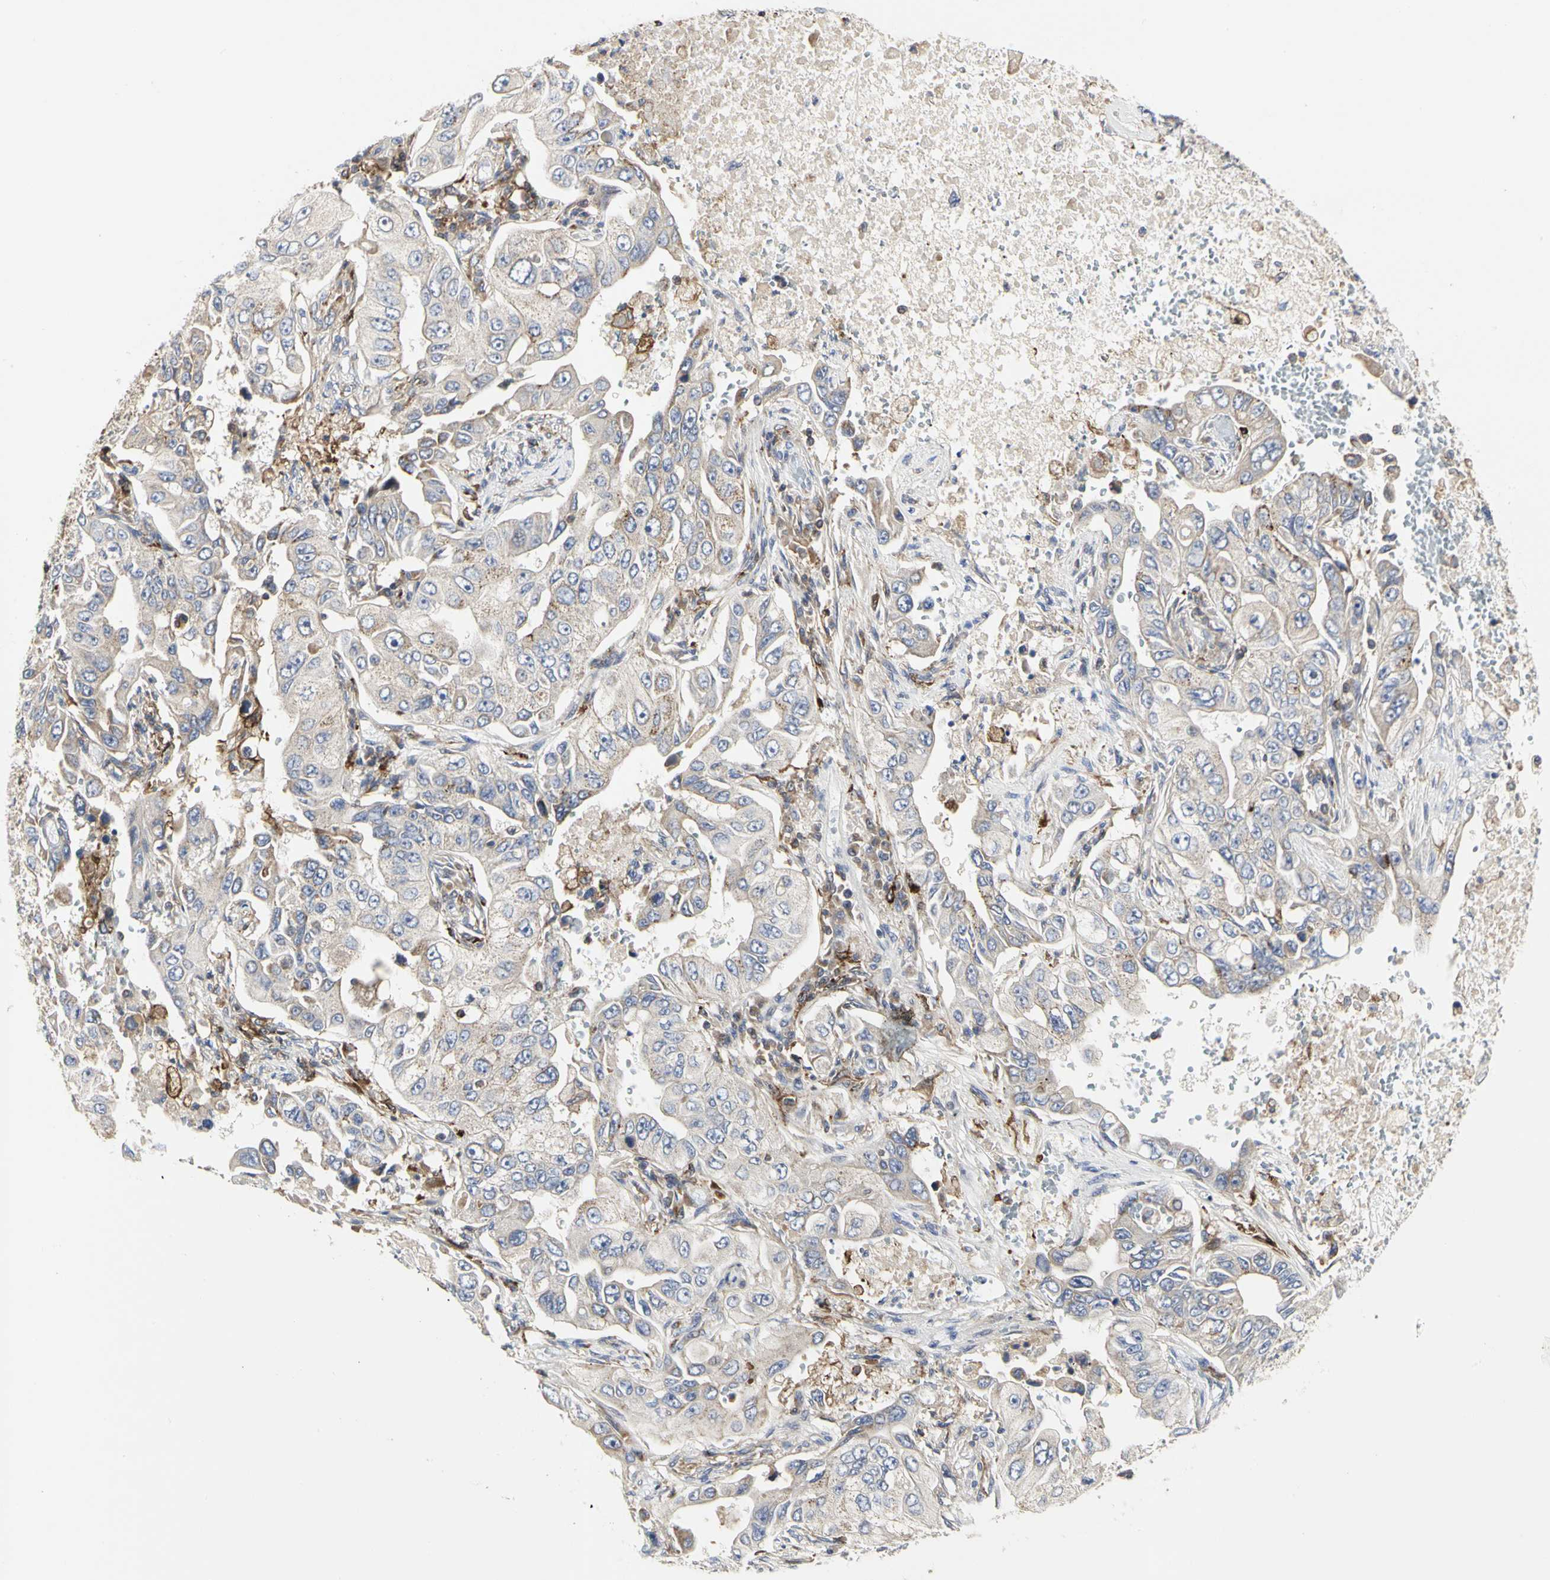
{"staining": {"intensity": "weak", "quantity": "<25%", "location": "cytoplasmic/membranous"}, "tissue": "lung cancer", "cell_type": "Tumor cells", "image_type": "cancer", "snomed": [{"axis": "morphology", "description": "Adenocarcinoma, NOS"}, {"axis": "topography", "description": "Lung"}], "caption": "A high-resolution micrograph shows immunohistochemistry staining of lung cancer, which exhibits no significant staining in tumor cells. (Brightfield microscopy of DAB (3,3'-diaminobenzidine) immunohistochemistry at high magnification).", "gene": "NAPG", "patient": {"sex": "male", "age": 84}}